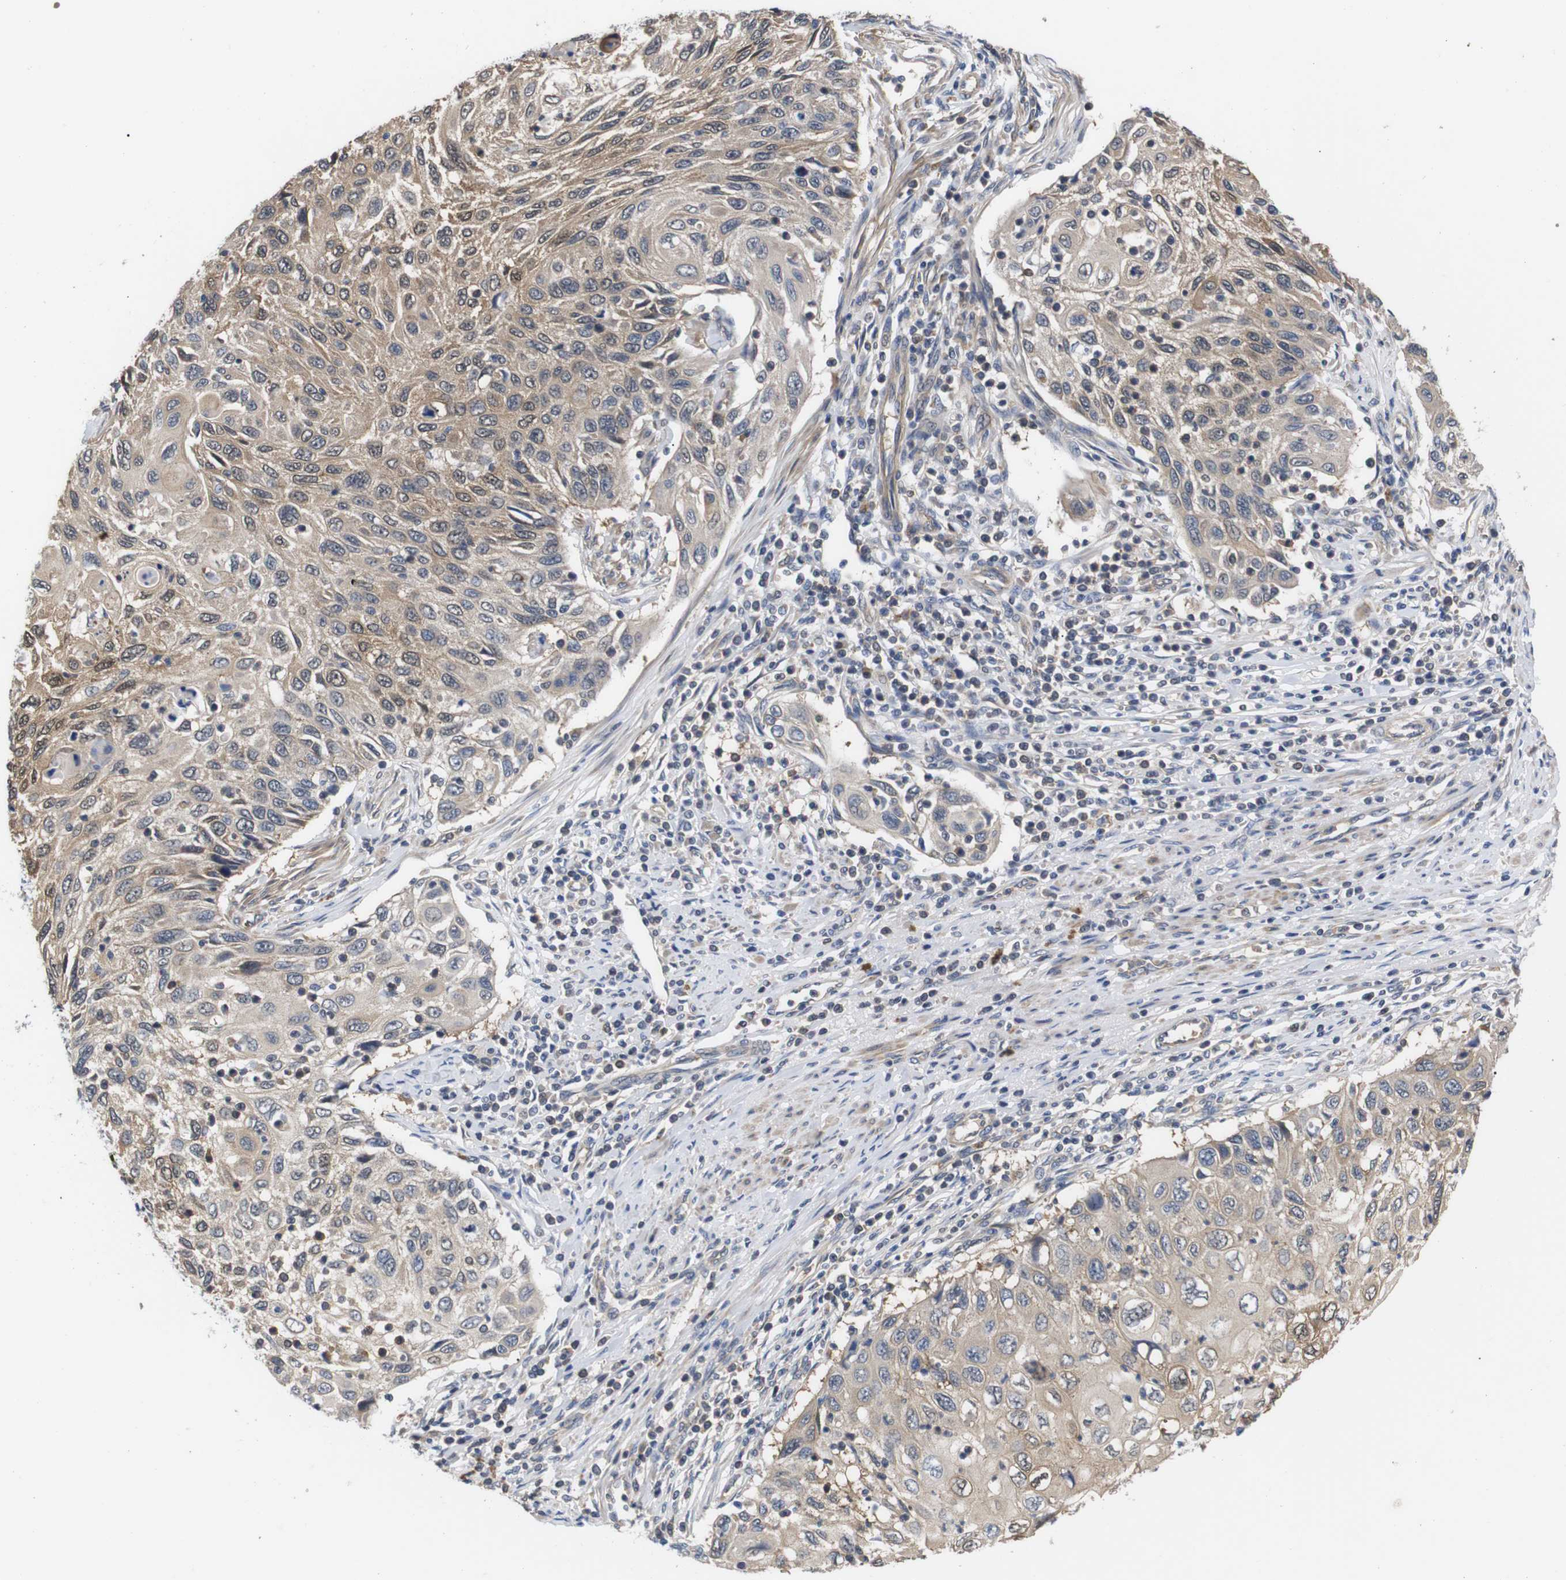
{"staining": {"intensity": "weak", "quantity": ">75%", "location": "cytoplasmic/membranous"}, "tissue": "cervical cancer", "cell_type": "Tumor cells", "image_type": "cancer", "snomed": [{"axis": "morphology", "description": "Squamous cell carcinoma, NOS"}, {"axis": "topography", "description": "Cervix"}], "caption": "Immunohistochemistry (IHC) (DAB) staining of human cervical cancer displays weak cytoplasmic/membranous protein positivity in about >75% of tumor cells.", "gene": "DDR1", "patient": {"sex": "female", "age": 70}}